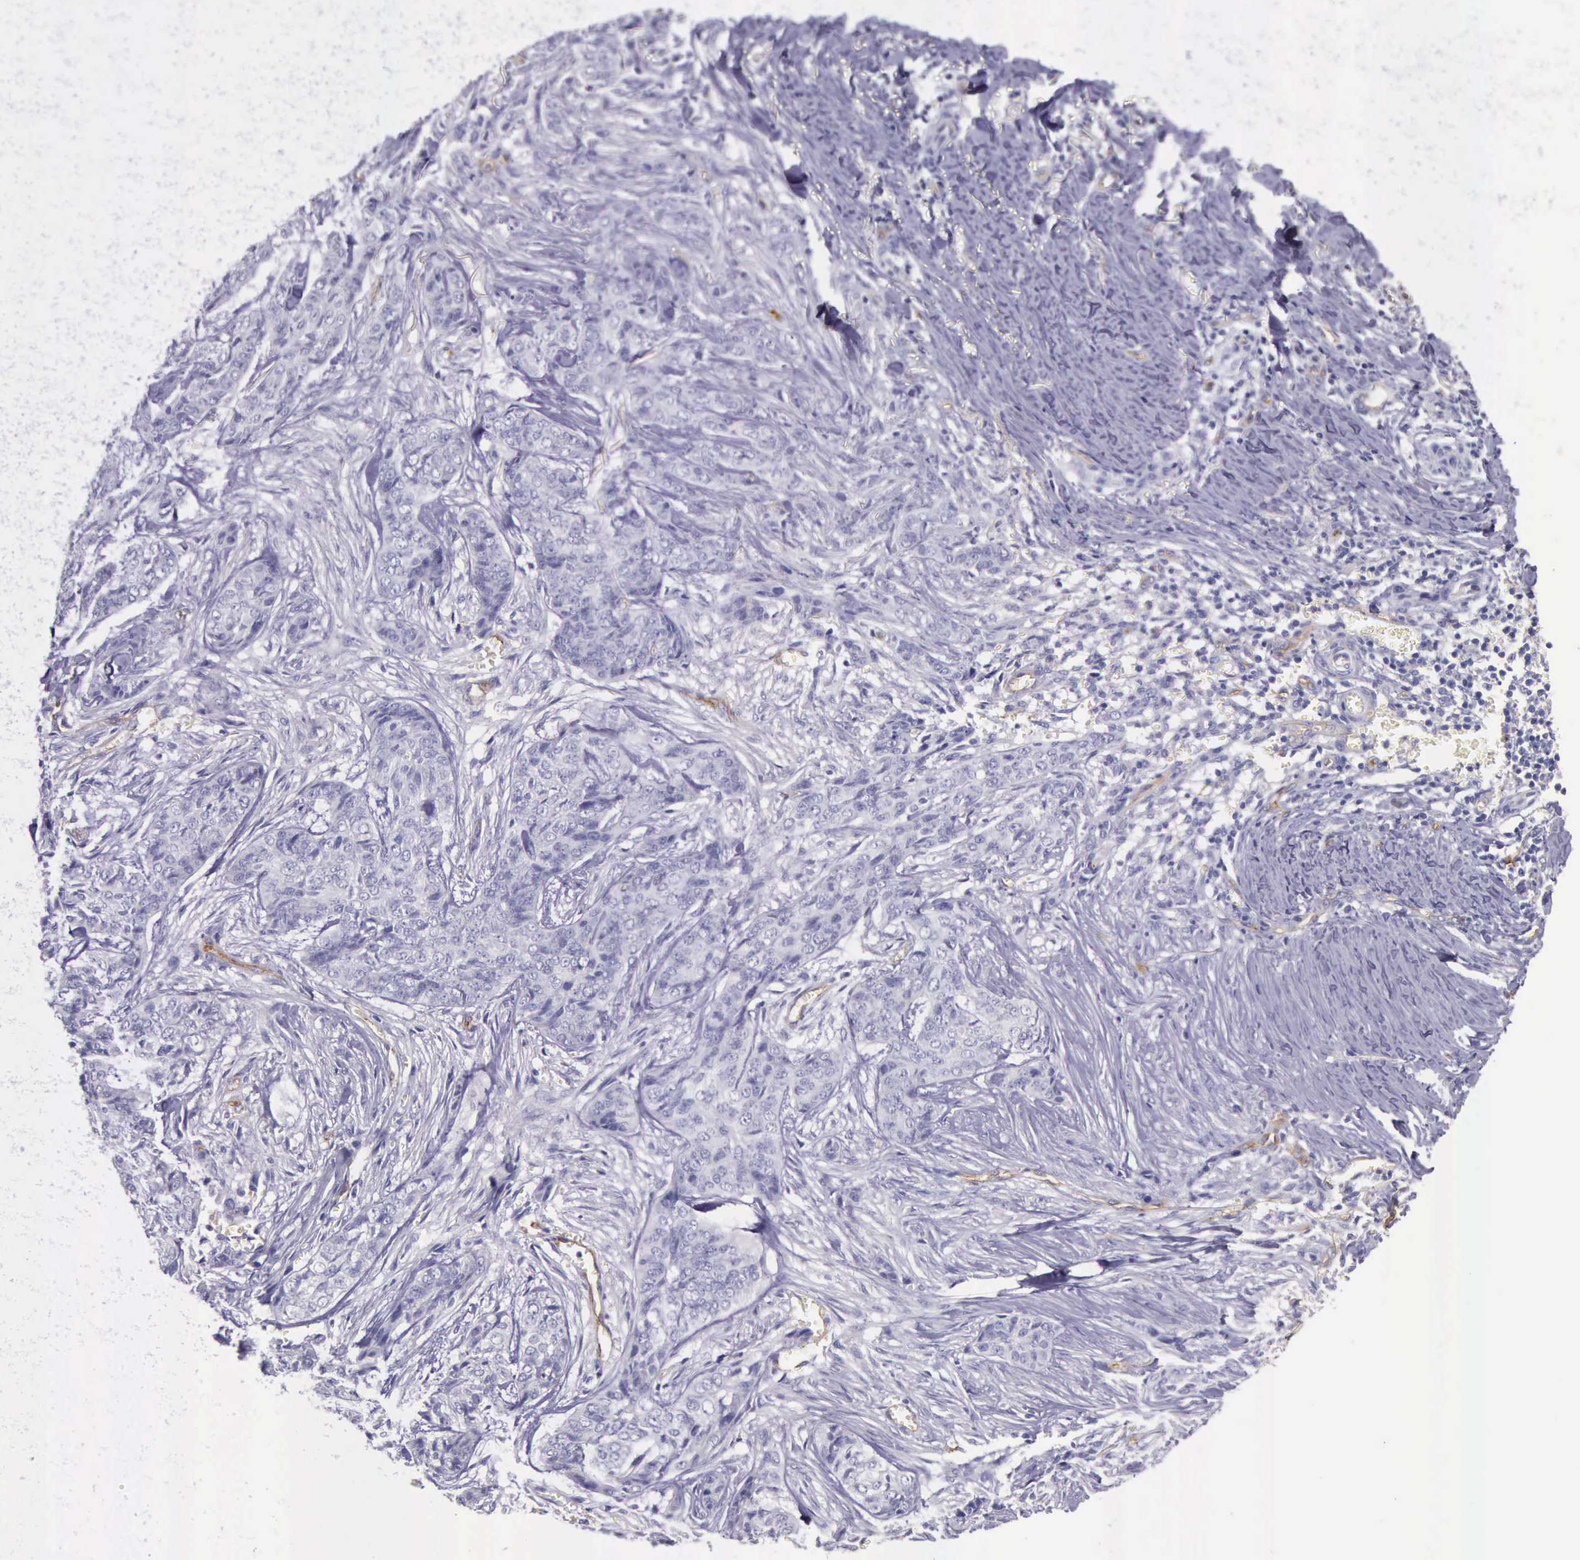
{"staining": {"intensity": "negative", "quantity": "none", "location": "none"}, "tissue": "skin cancer", "cell_type": "Tumor cells", "image_type": "cancer", "snomed": [{"axis": "morphology", "description": "Normal tissue, NOS"}, {"axis": "morphology", "description": "Basal cell carcinoma"}, {"axis": "topography", "description": "Skin"}], "caption": "This histopathology image is of skin cancer (basal cell carcinoma) stained with immunohistochemistry to label a protein in brown with the nuclei are counter-stained blue. There is no staining in tumor cells. (DAB (3,3'-diaminobenzidine) IHC with hematoxylin counter stain).", "gene": "TCEANC", "patient": {"sex": "female", "age": 65}}